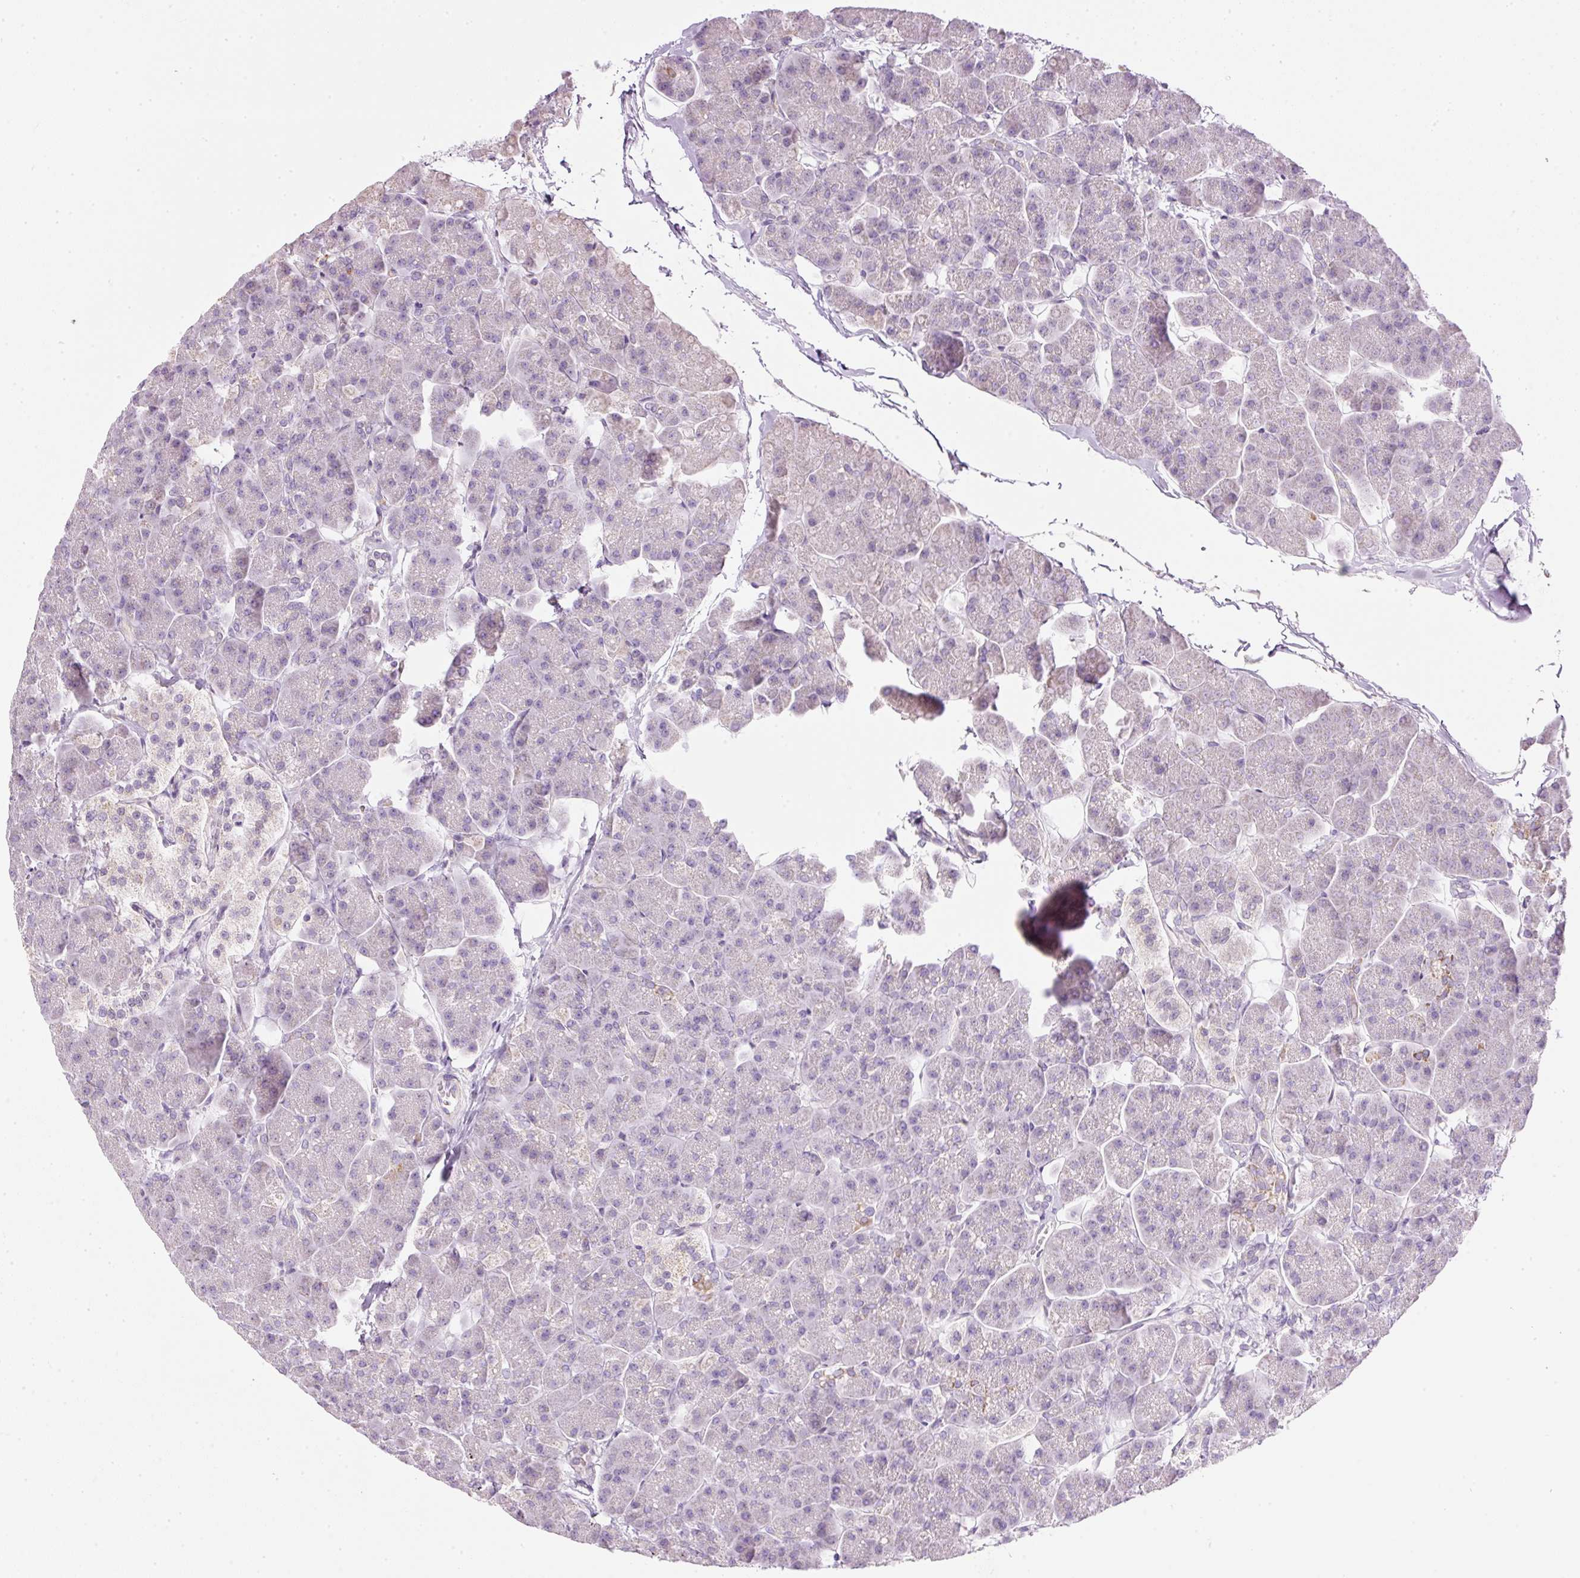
{"staining": {"intensity": "negative", "quantity": "none", "location": "none"}, "tissue": "pancreas", "cell_type": "Exocrine glandular cells", "image_type": "normal", "snomed": [{"axis": "morphology", "description": "Normal tissue, NOS"}, {"axis": "topography", "description": "Pancreas"}, {"axis": "topography", "description": "Peripheral nerve tissue"}], "caption": "This photomicrograph is of benign pancreas stained with immunohistochemistry (IHC) to label a protein in brown with the nuclei are counter-stained blue. There is no positivity in exocrine glandular cells.", "gene": "KPNA5", "patient": {"sex": "male", "age": 54}}